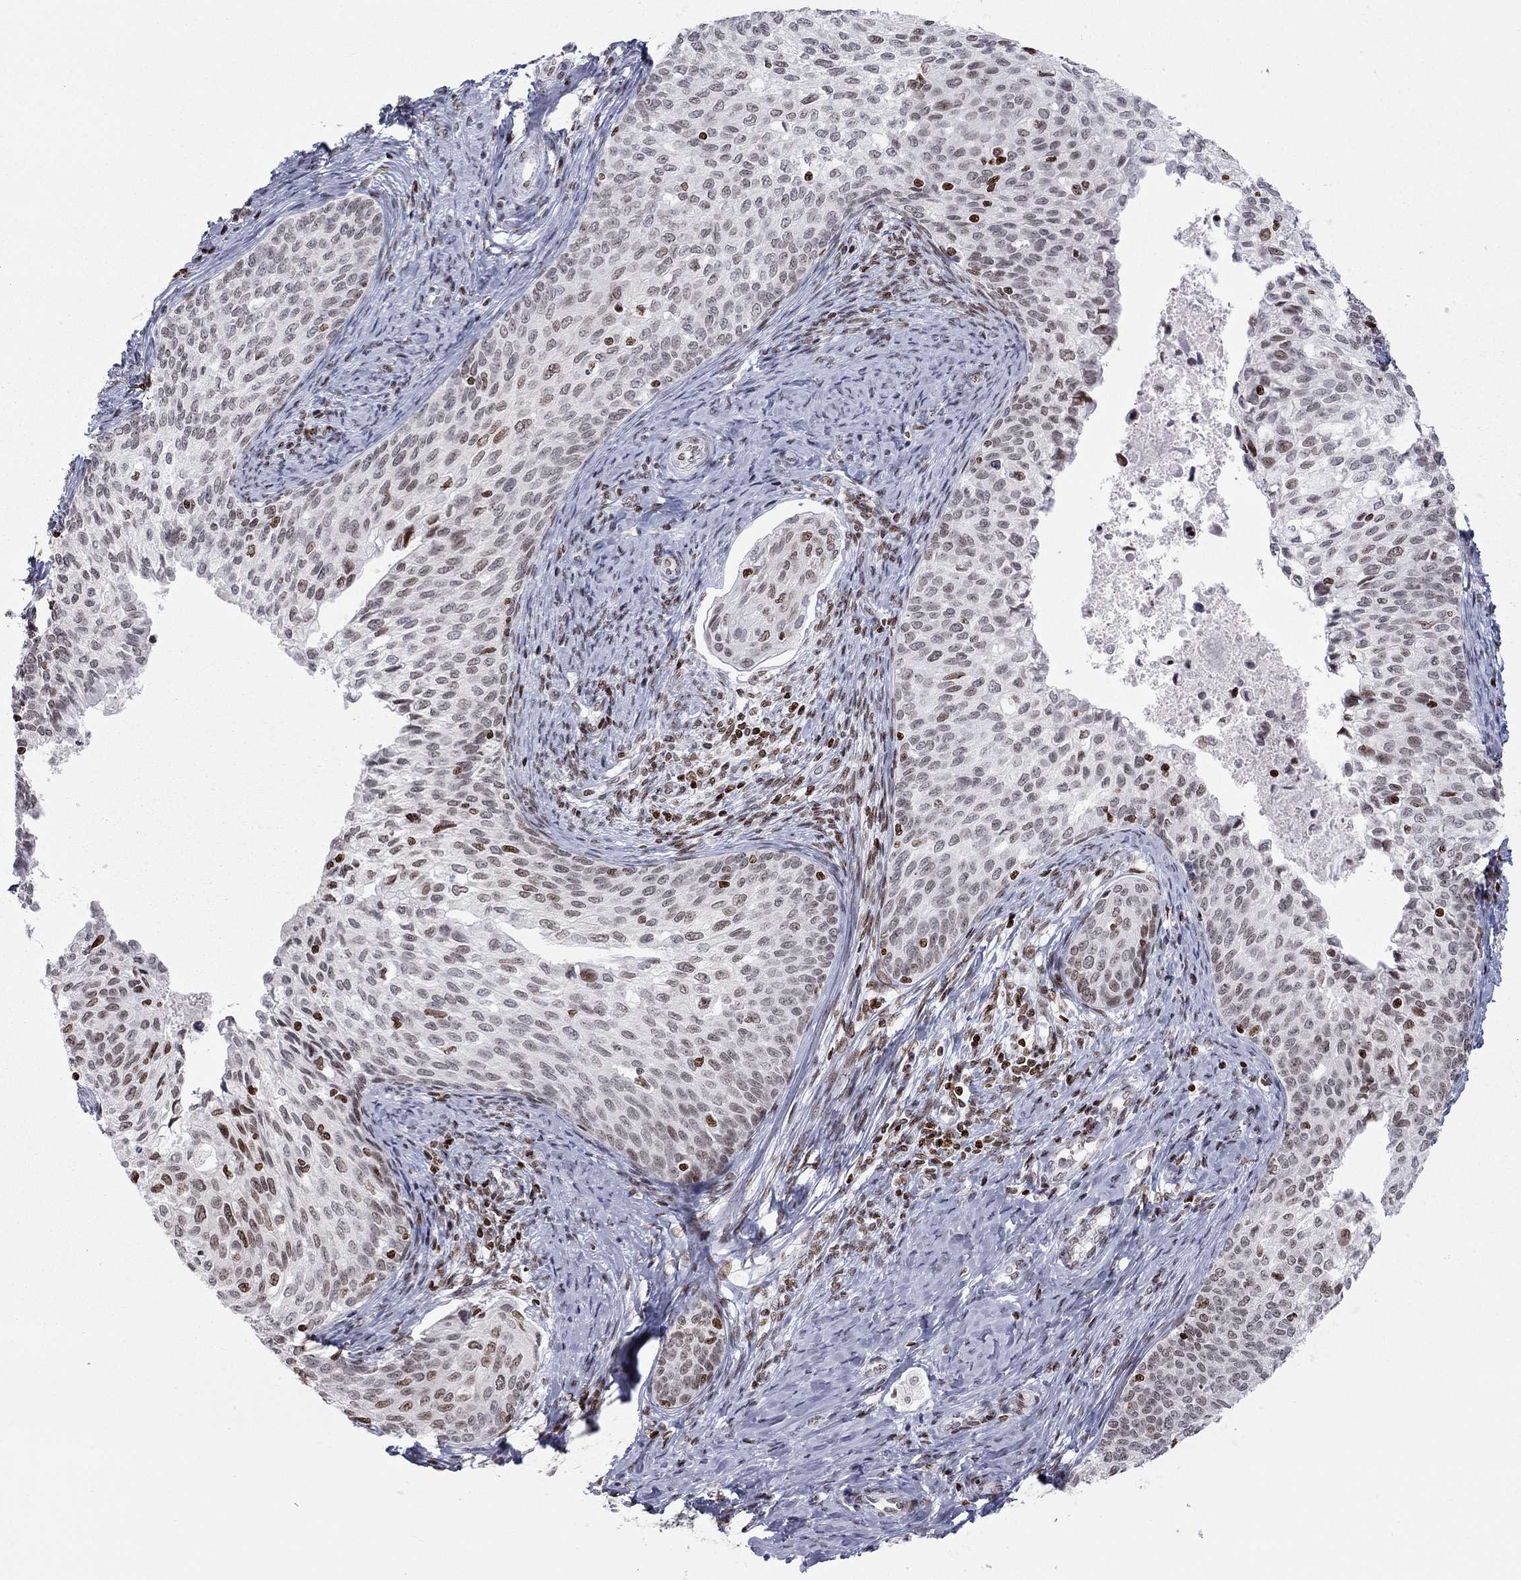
{"staining": {"intensity": "weak", "quantity": "<25%", "location": "nuclear"}, "tissue": "cervical cancer", "cell_type": "Tumor cells", "image_type": "cancer", "snomed": [{"axis": "morphology", "description": "Squamous cell carcinoma, NOS"}, {"axis": "topography", "description": "Cervix"}], "caption": "This is an immunohistochemistry micrograph of human cervical cancer. There is no expression in tumor cells.", "gene": "H2AX", "patient": {"sex": "female", "age": 51}}